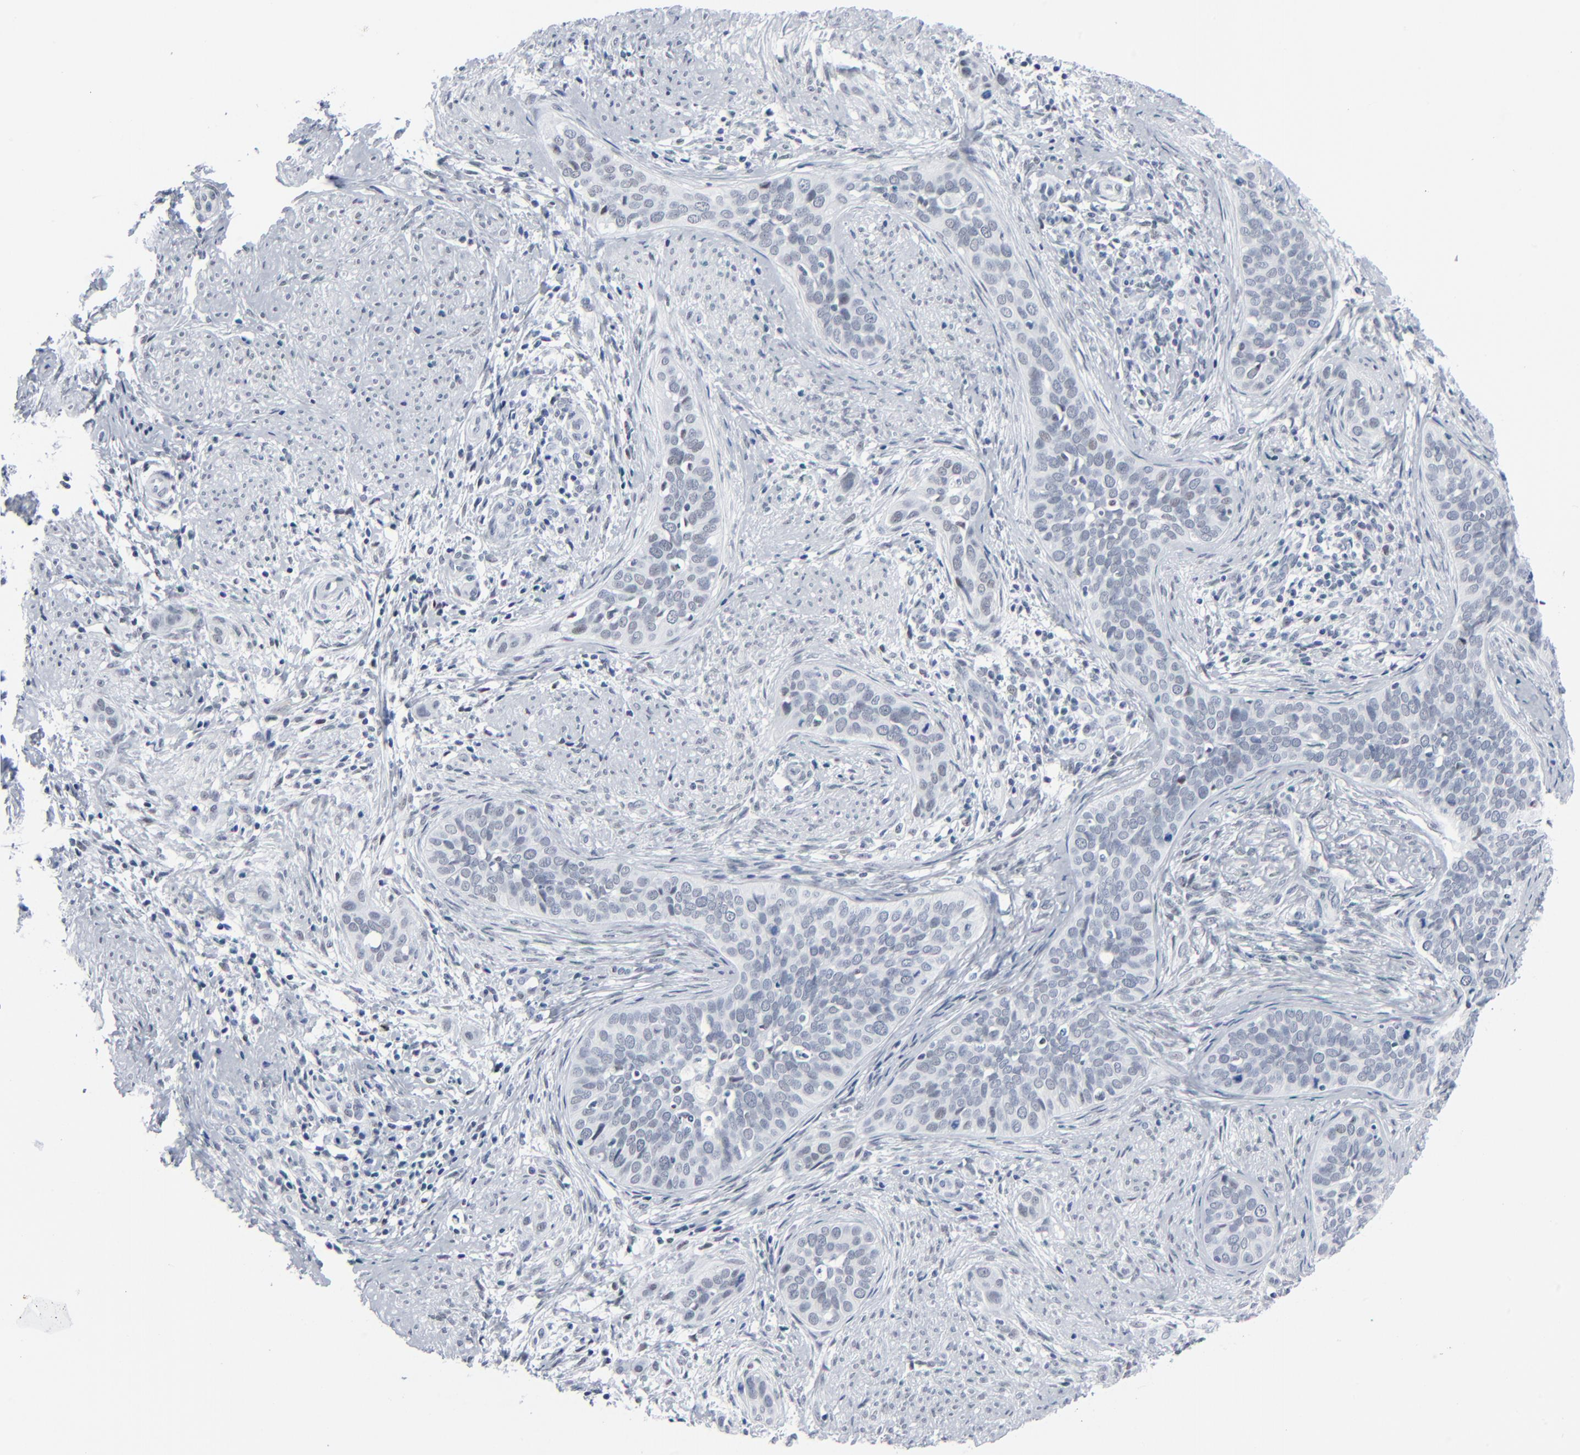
{"staining": {"intensity": "negative", "quantity": "none", "location": "none"}, "tissue": "cervical cancer", "cell_type": "Tumor cells", "image_type": "cancer", "snomed": [{"axis": "morphology", "description": "Squamous cell carcinoma, NOS"}, {"axis": "topography", "description": "Cervix"}], "caption": "Immunohistochemistry photomicrograph of human squamous cell carcinoma (cervical) stained for a protein (brown), which shows no staining in tumor cells.", "gene": "SIRT1", "patient": {"sex": "female", "age": 31}}